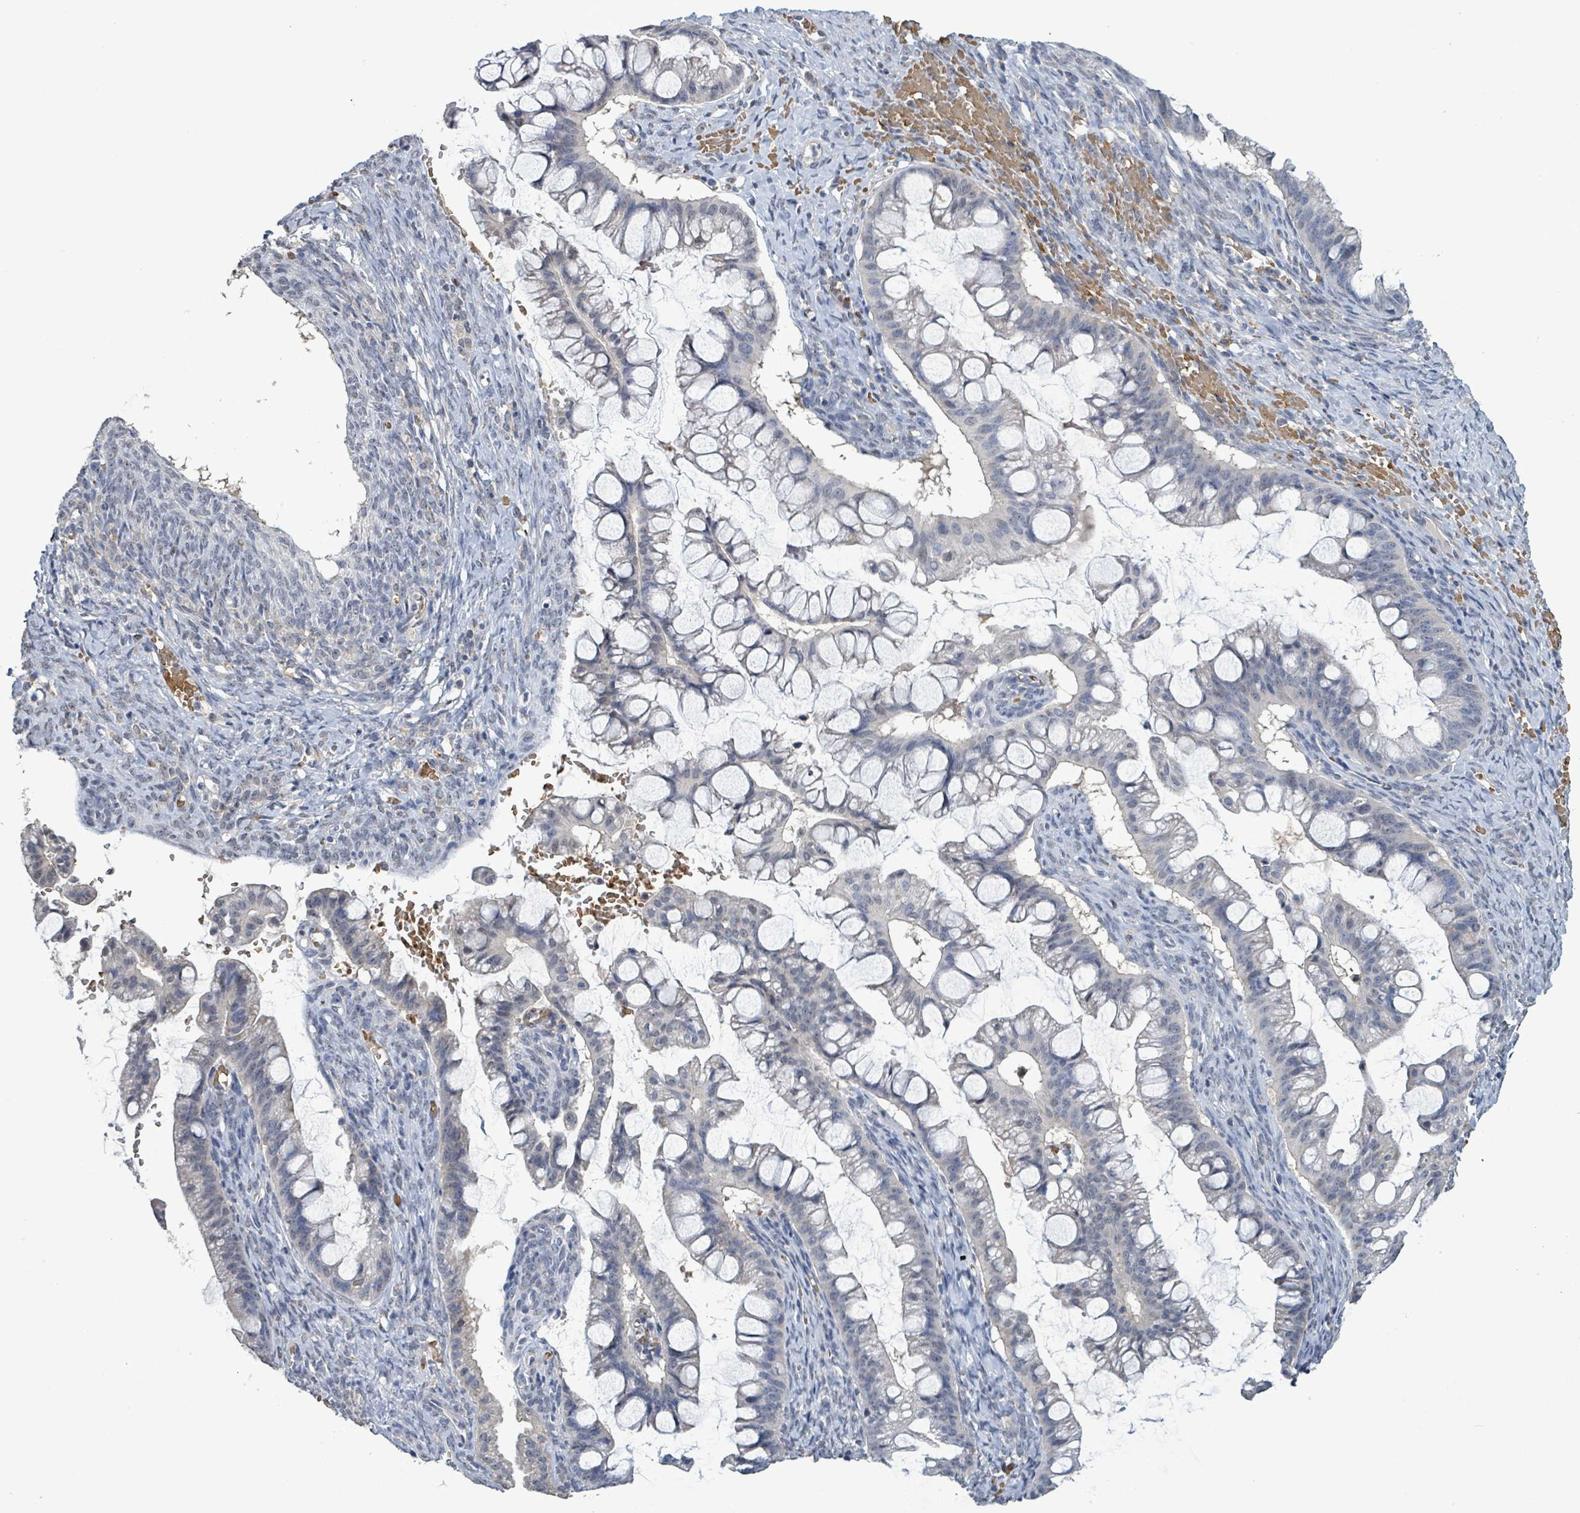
{"staining": {"intensity": "negative", "quantity": "none", "location": "none"}, "tissue": "ovarian cancer", "cell_type": "Tumor cells", "image_type": "cancer", "snomed": [{"axis": "morphology", "description": "Cystadenocarcinoma, mucinous, NOS"}, {"axis": "topography", "description": "Ovary"}], "caption": "Tumor cells show no significant protein positivity in ovarian cancer (mucinous cystadenocarcinoma). (Brightfield microscopy of DAB immunohistochemistry at high magnification).", "gene": "SEBOX", "patient": {"sex": "female", "age": 73}}